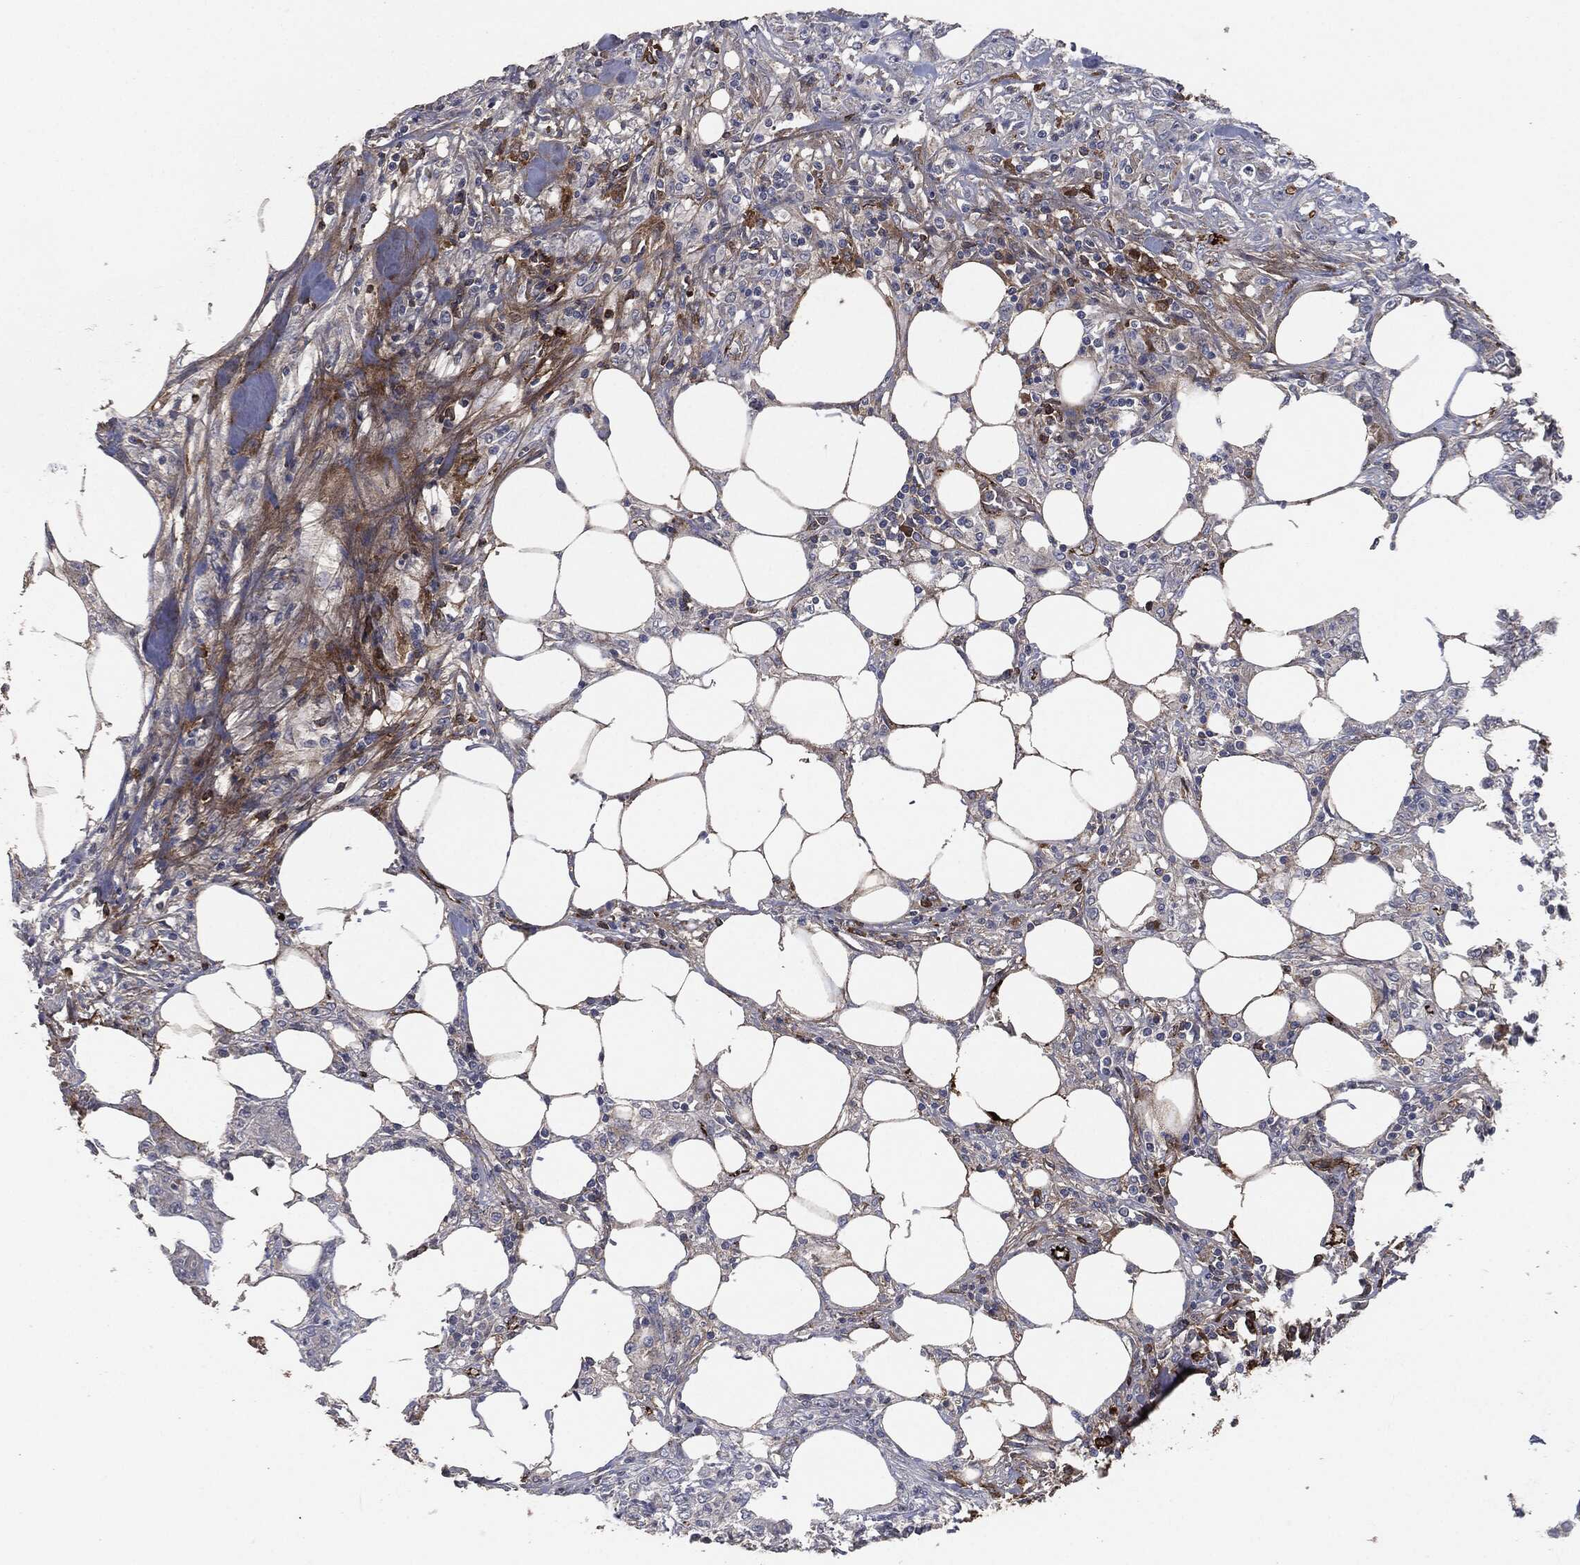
{"staining": {"intensity": "negative", "quantity": "none", "location": "none"}, "tissue": "colorectal cancer", "cell_type": "Tumor cells", "image_type": "cancer", "snomed": [{"axis": "morphology", "description": "Adenocarcinoma, NOS"}, {"axis": "topography", "description": "Colon"}], "caption": "High magnification brightfield microscopy of adenocarcinoma (colorectal) stained with DAB (3,3'-diaminobenzidine) (brown) and counterstained with hematoxylin (blue): tumor cells show no significant staining.", "gene": "APOB", "patient": {"sex": "female", "age": 48}}